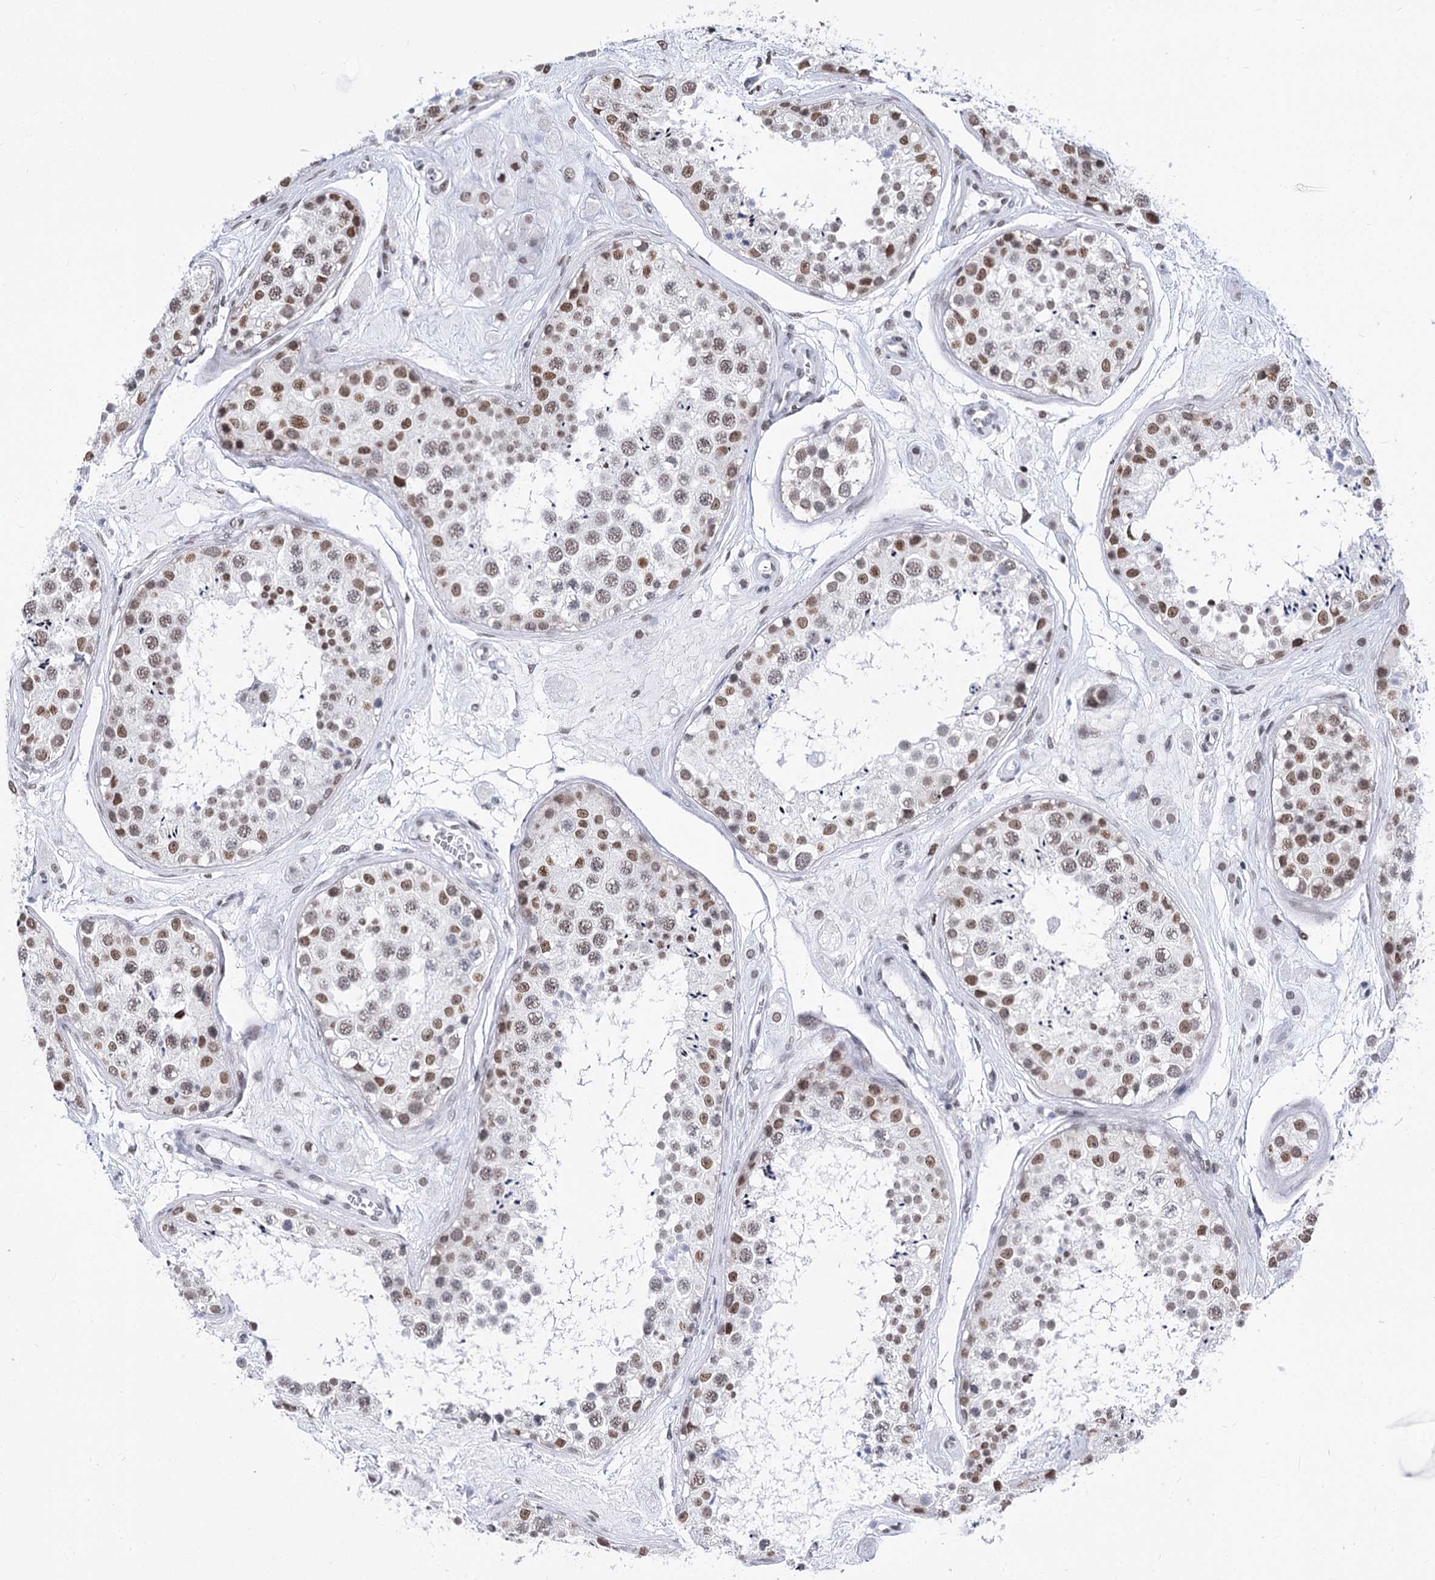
{"staining": {"intensity": "moderate", "quantity": "25%-75%", "location": "nuclear"}, "tissue": "testis", "cell_type": "Cells in seminiferous ducts", "image_type": "normal", "snomed": [{"axis": "morphology", "description": "Normal tissue, NOS"}, {"axis": "topography", "description": "Testis"}], "caption": "Protein expression by immunohistochemistry (IHC) reveals moderate nuclear expression in approximately 25%-75% of cells in seminiferous ducts in normal testis.", "gene": "POU4F3", "patient": {"sex": "male", "age": 25}}